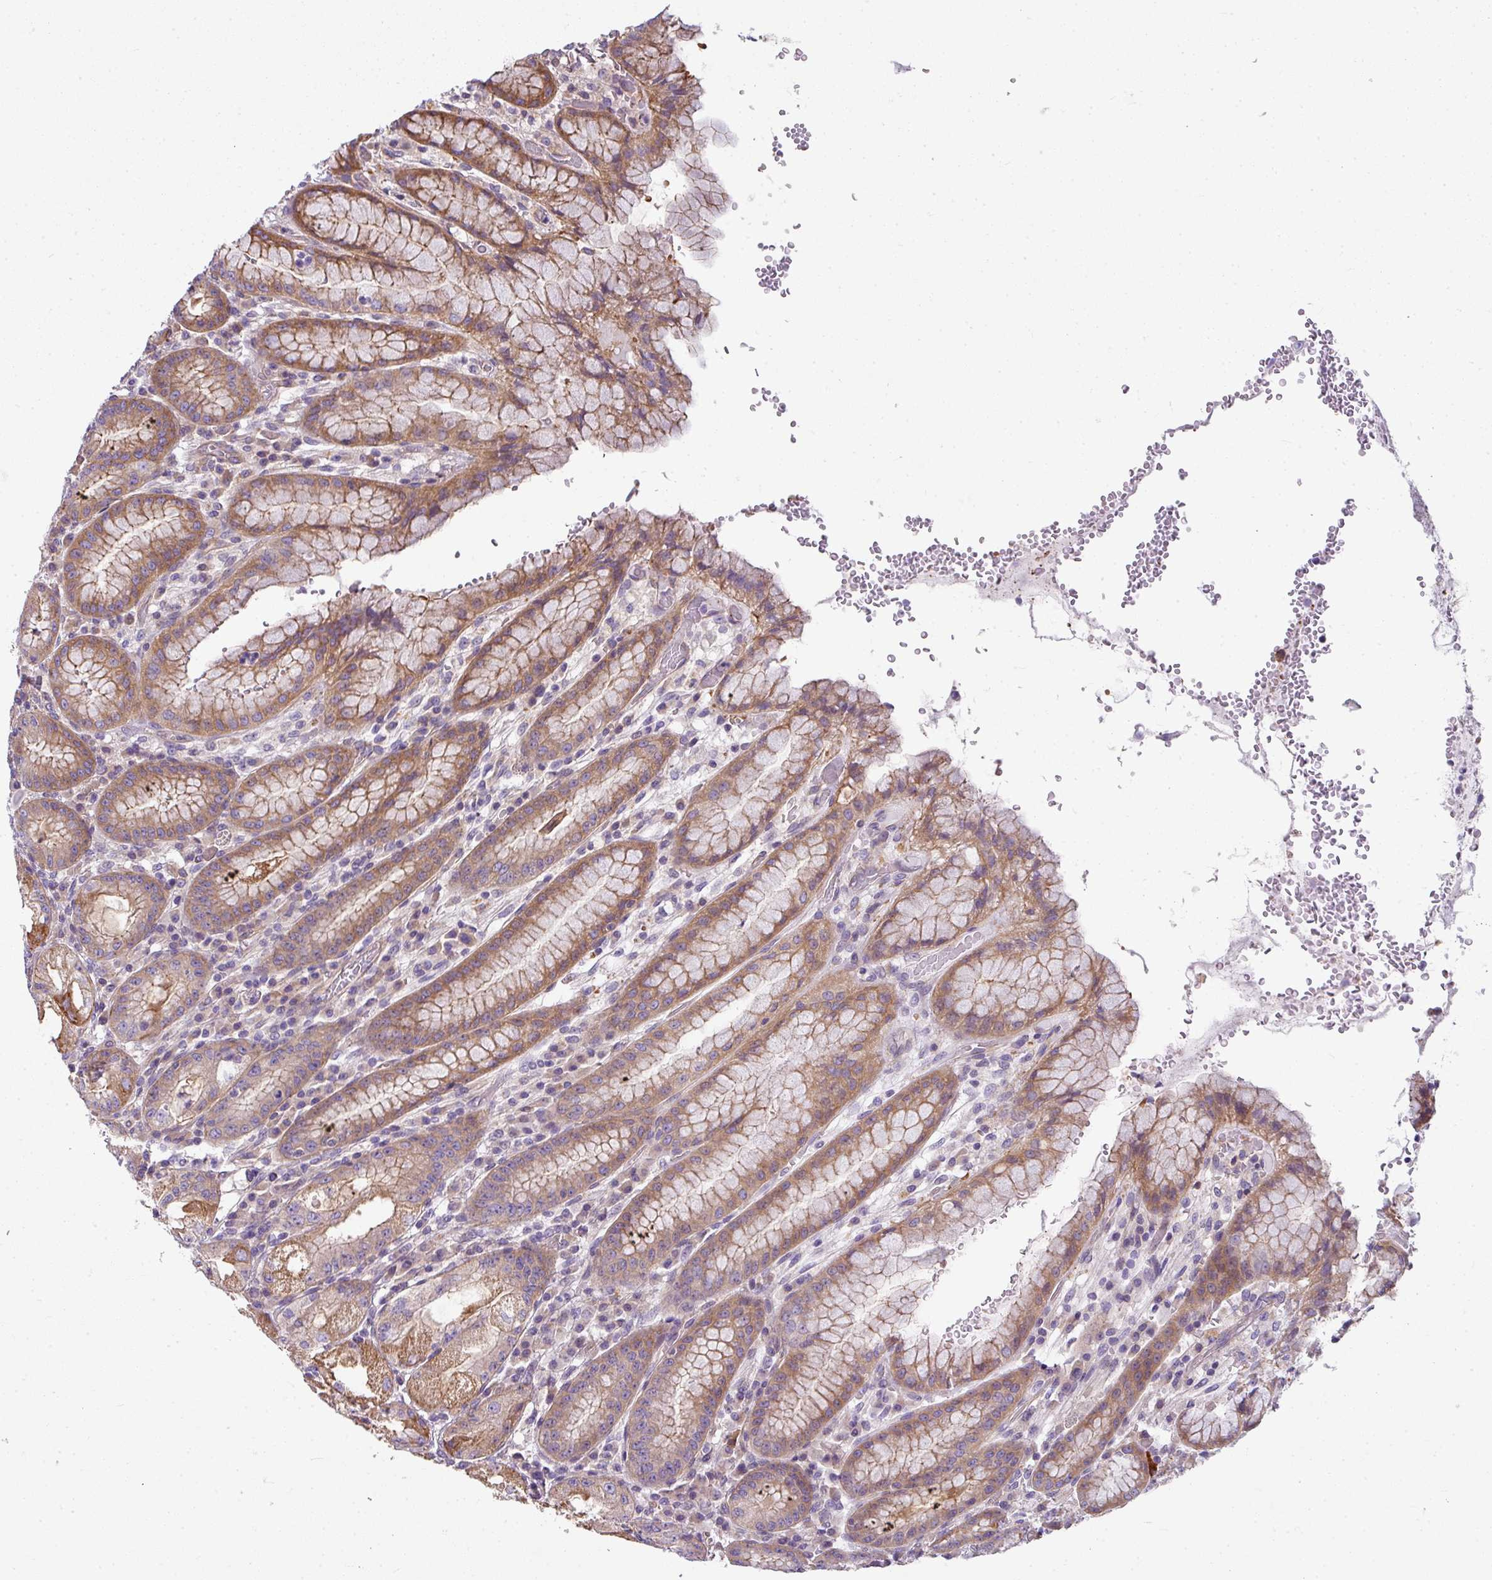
{"staining": {"intensity": "strong", "quantity": "25%-75%", "location": "cytoplasmic/membranous"}, "tissue": "stomach", "cell_type": "Glandular cells", "image_type": "normal", "snomed": [{"axis": "morphology", "description": "Normal tissue, NOS"}, {"axis": "topography", "description": "Stomach, upper"}], "caption": "Immunohistochemical staining of normal human stomach displays 25%-75% levels of strong cytoplasmic/membranous protein expression in approximately 25%-75% of glandular cells.", "gene": "PALS2", "patient": {"sex": "male", "age": 52}}